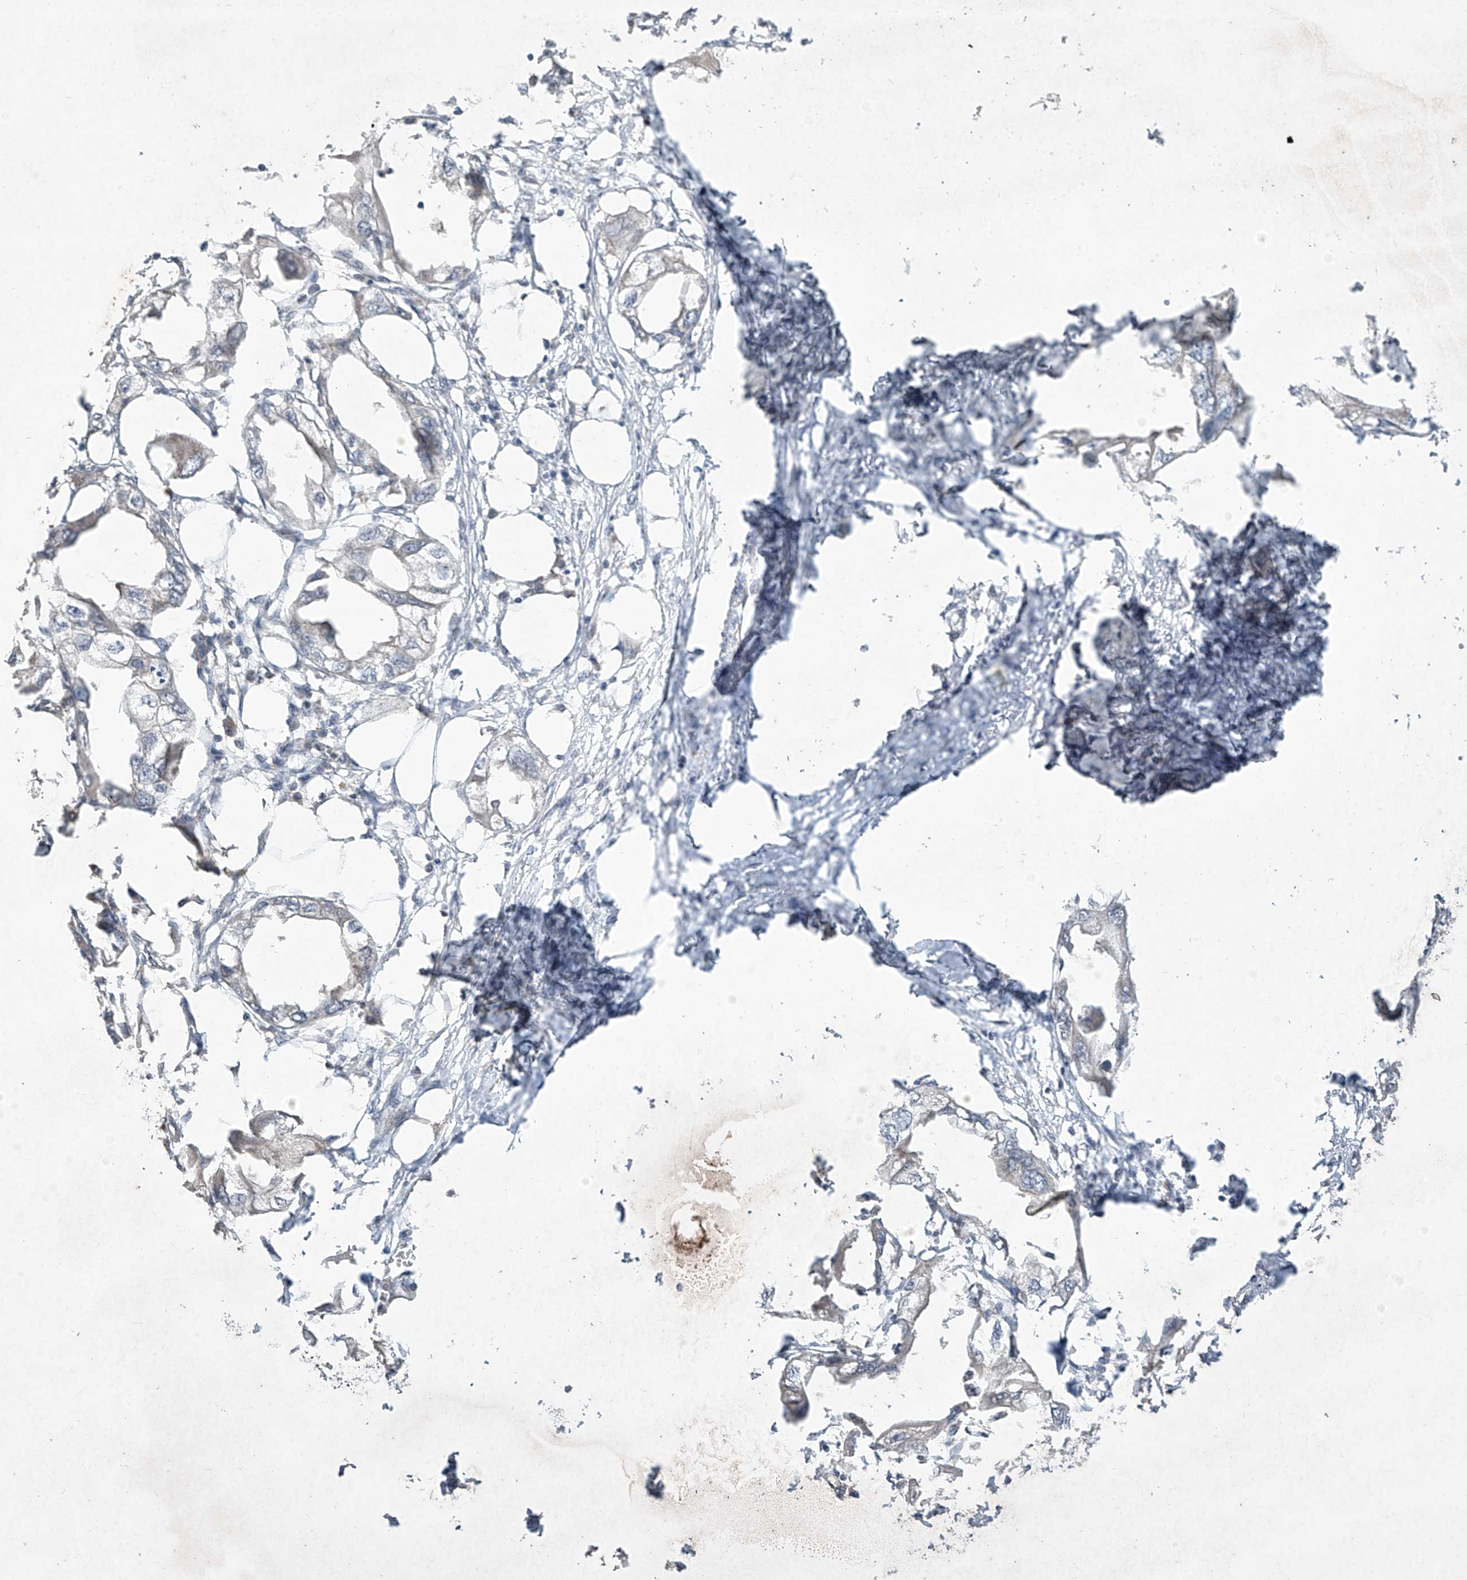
{"staining": {"intensity": "weak", "quantity": "<25%", "location": "cytoplasmic/membranous"}, "tissue": "endometrial cancer", "cell_type": "Tumor cells", "image_type": "cancer", "snomed": [{"axis": "morphology", "description": "Adenocarcinoma, NOS"}, {"axis": "morphology", "description": "Adenocarcinoma, metastatic, NOS"}, {"axis": "topography", "description": "Adipose tissue"}, {"axis": "topography", "description": "Endometrium"}], "caption": "The immunohistochemistry (IHC) histopathology image has no significant staining in tumor cells of metastatic adenocarcinoma (endometrial) tissue. (DAB IHC, high magnification).", "gene": "MATN2", "patient": {"sex": "female", "age": 67}}